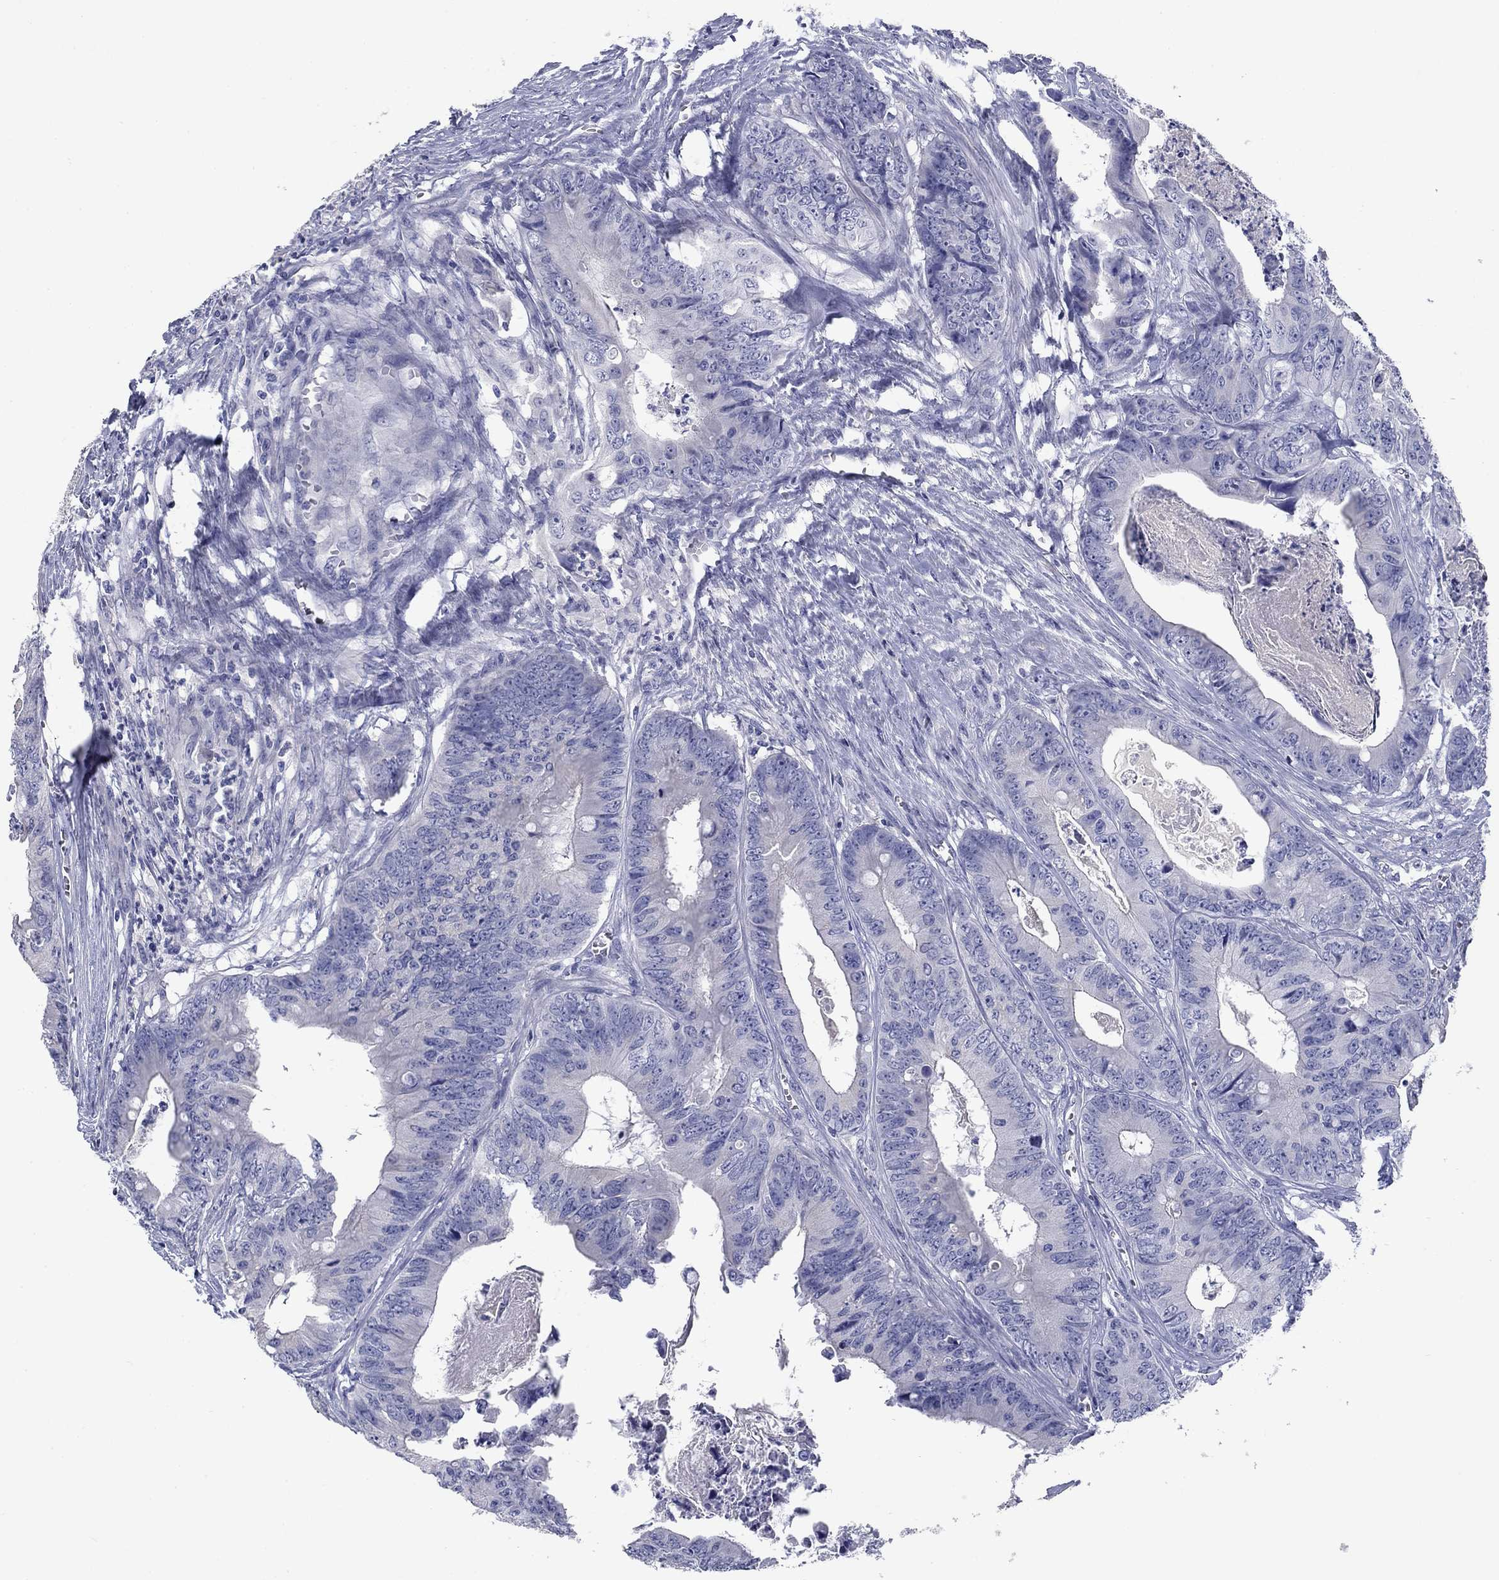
{"staining": {"intensity": "negative", "quantity": "none", "location": "none"}, "tissue": "colorectal cancer", "cell_type": "Tumor cells", "image_type": "cancer", "snomed": [{"axis": "morphology", "description": "Adenocarcinoma, NOS"}, {"axis": "topography", "description": "Colon"}], "caption": "This is a photomicrograph of immunohistochemistry (IHC) staining of colorectal adenocarcinoma, which shows no positivity in tumor cells. Nuclei are stained in blue.", "gene": "PRKCG", "patient": {"sex": "male", "age": 84}}